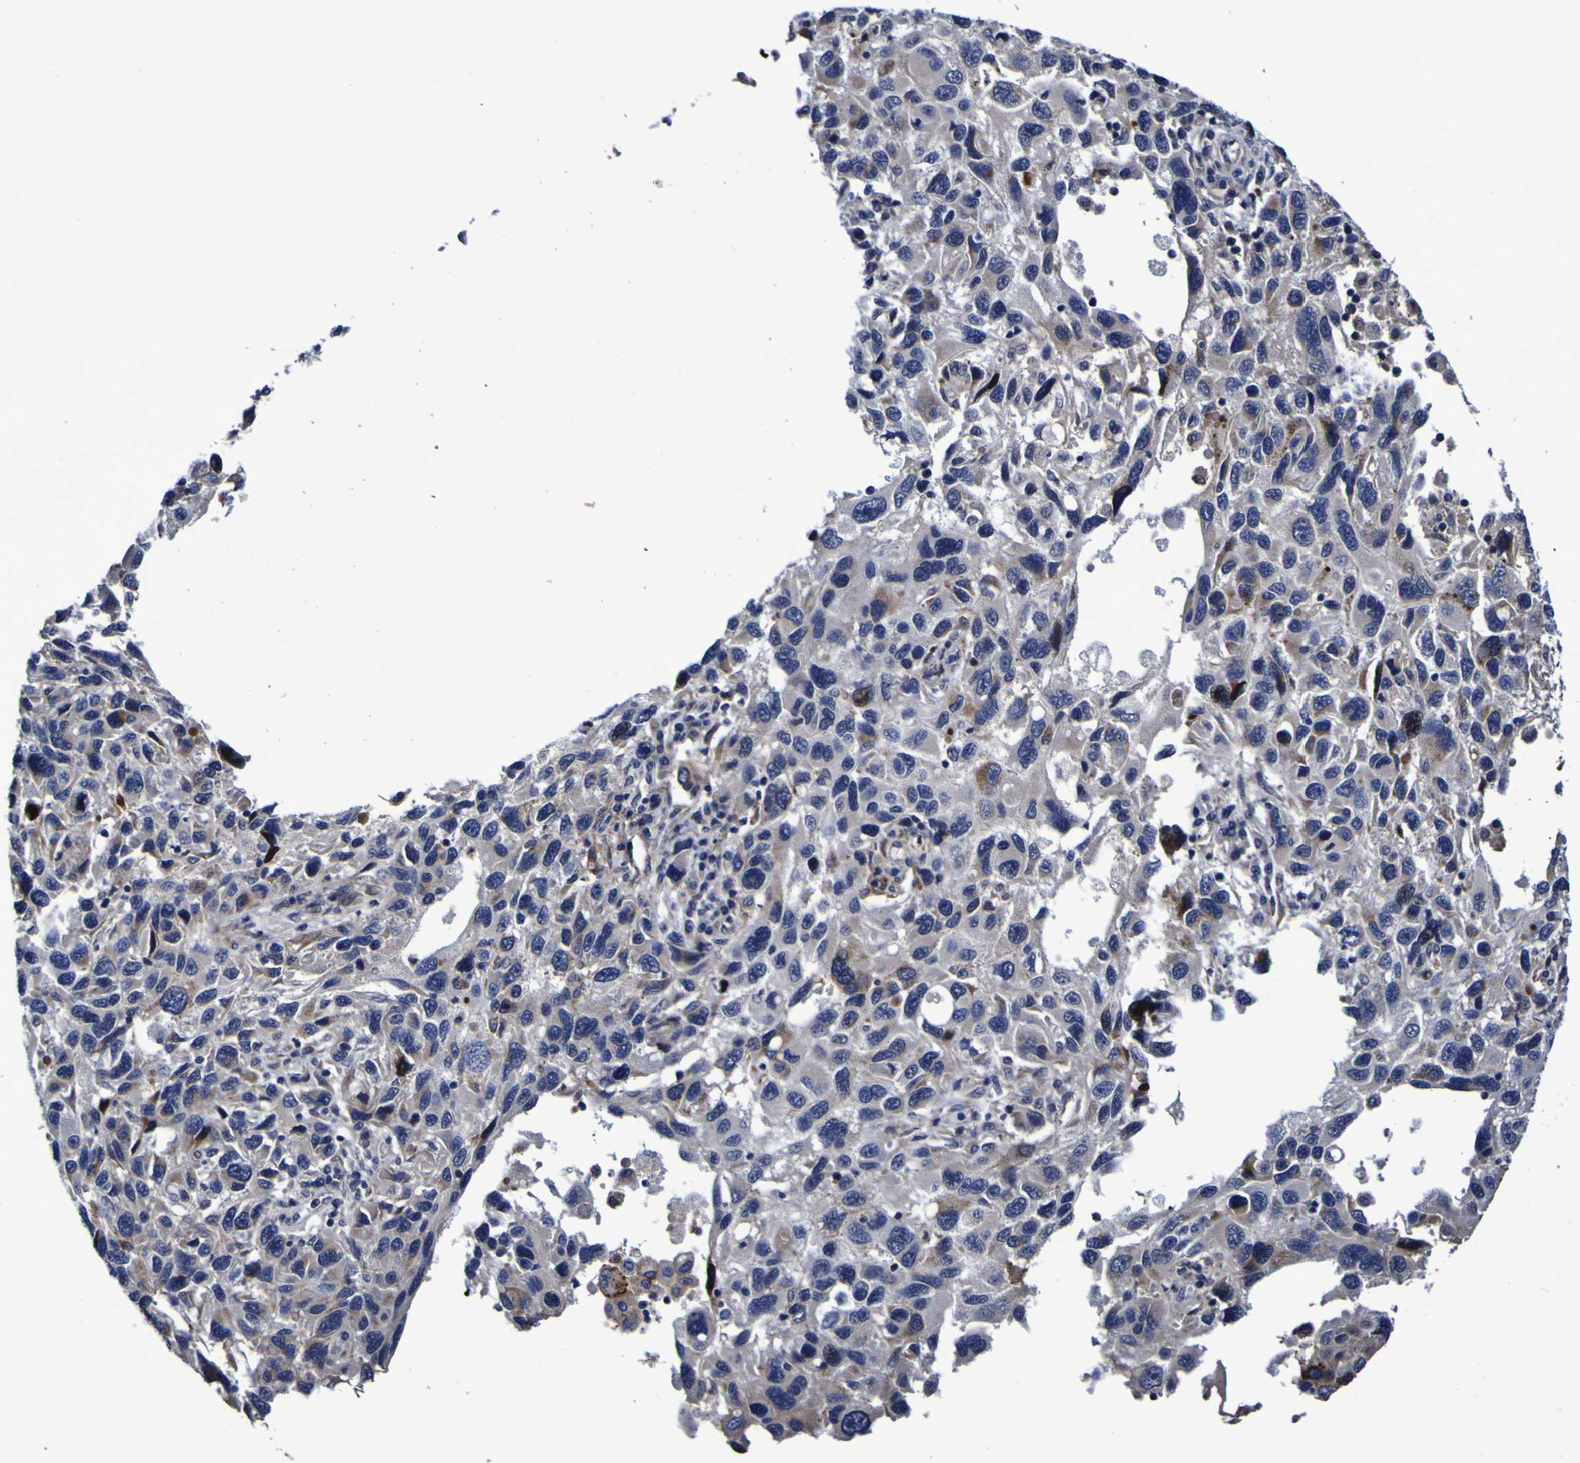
{"staining": {"intensity": "moderate", "quantity": "<25%", "location": "cytoplasmic/membranous"}, "tissue": "melanoma", "cell_type": "Tumor cells", "image_type": "cancer", "snomed": [{"axis": "morphology", "description": "Malignant melanoma, NOS"}, {"axis": "topography", "description": "Skin"}], "caption": "Moderate cytoplasmic/membranous positivity is appreciated in about <25% of tumor cells in melanoma.", "gene": "MGLL", "patient": {"sex": "male", "age": 53}}